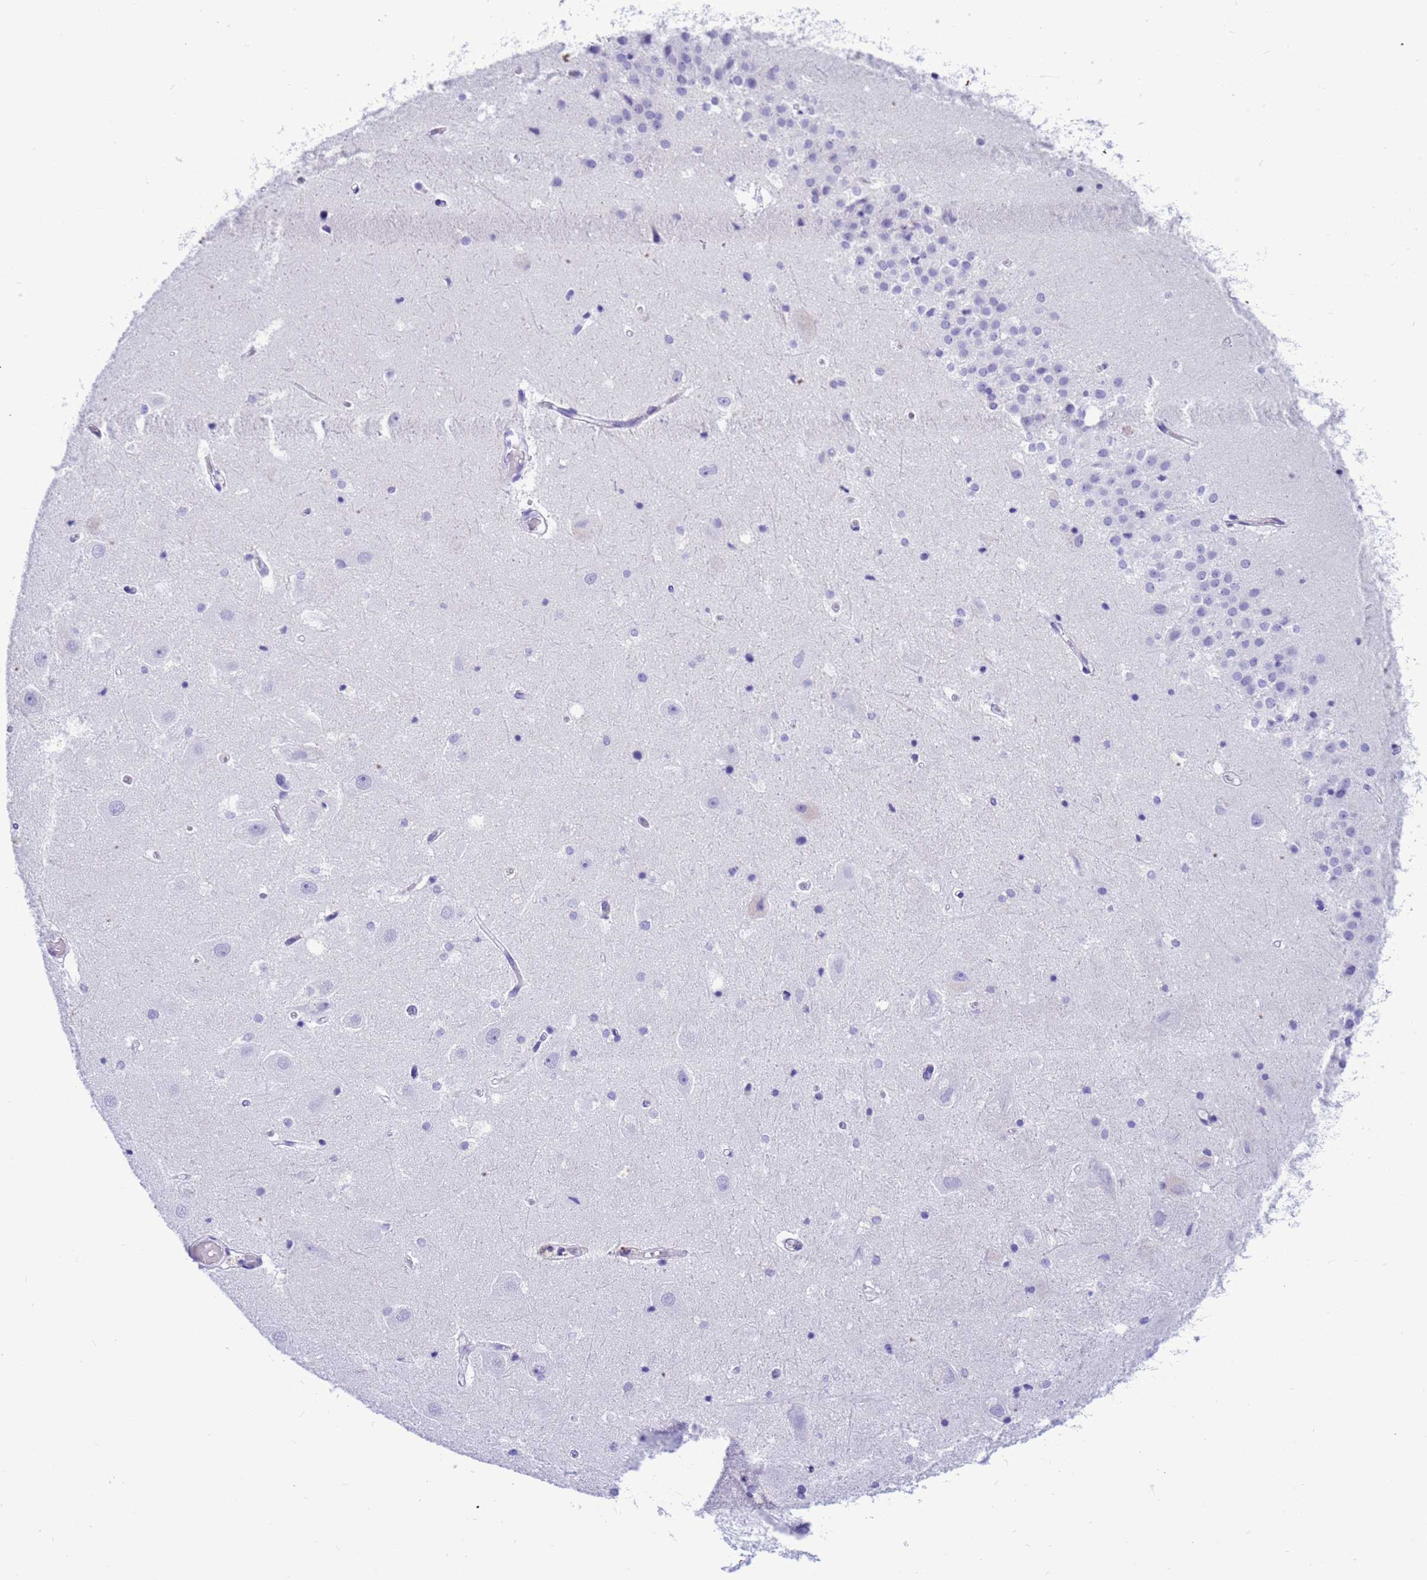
{"staining": {"intensity": "negative", "quantity": "none", "location": "none"}, "tissue": "hippocampus", "cell_type": "Glial cells", "image_type": "normal", "snomed": [{"axis": "morphology", "description": "Normal tissue, NOS"}, {"axis": "topography", "description": "Hippocampus"}], "caption": "Immunohistochemical staining of normal hippocampus exhibits no significant expression in glial cells.", "gene": "STATH", "patient": {"sex": "female", "age": 52}}